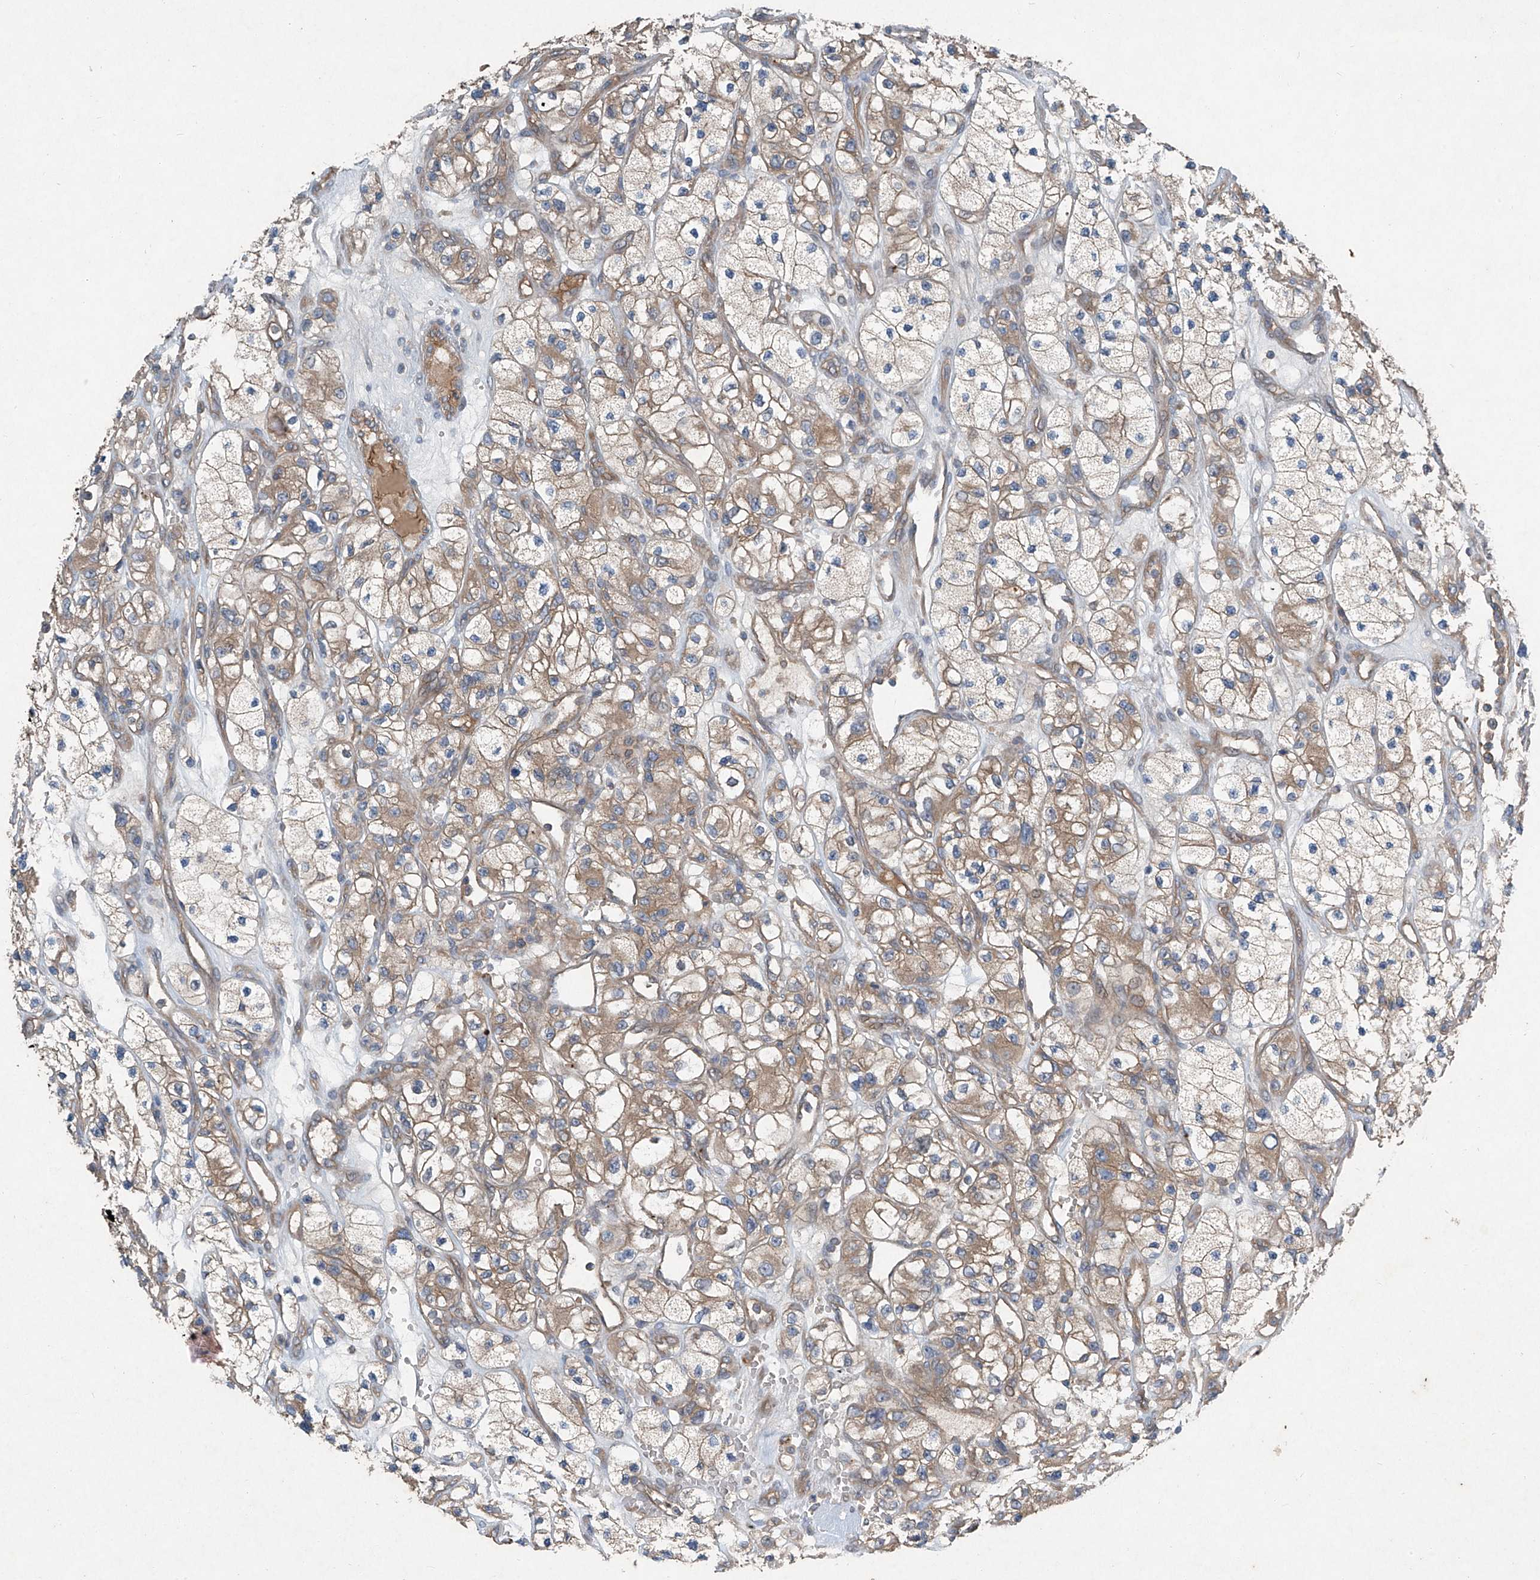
{"staining": {"intensity": "moderate", "quantity": ">75%", "location": "cytoplasmic/membranous"}, "tissue": "renal cancer", "cell_type": "Tumor cells", "image_type": "cancer", "snomed": [{"axis": "morphology", "description": "Adenocarcinoma, NOS"}, {"axis": "topography", "description": "Kidney"}], "caption": "A medium amount of moderate cytoplasmic/membranous expression is seen in approximately >75% of tumor cells in adenocarcinoma (renal) tissue.", "gene": "FOXRED2", "patient": {"sex": "female", "age": 57}}